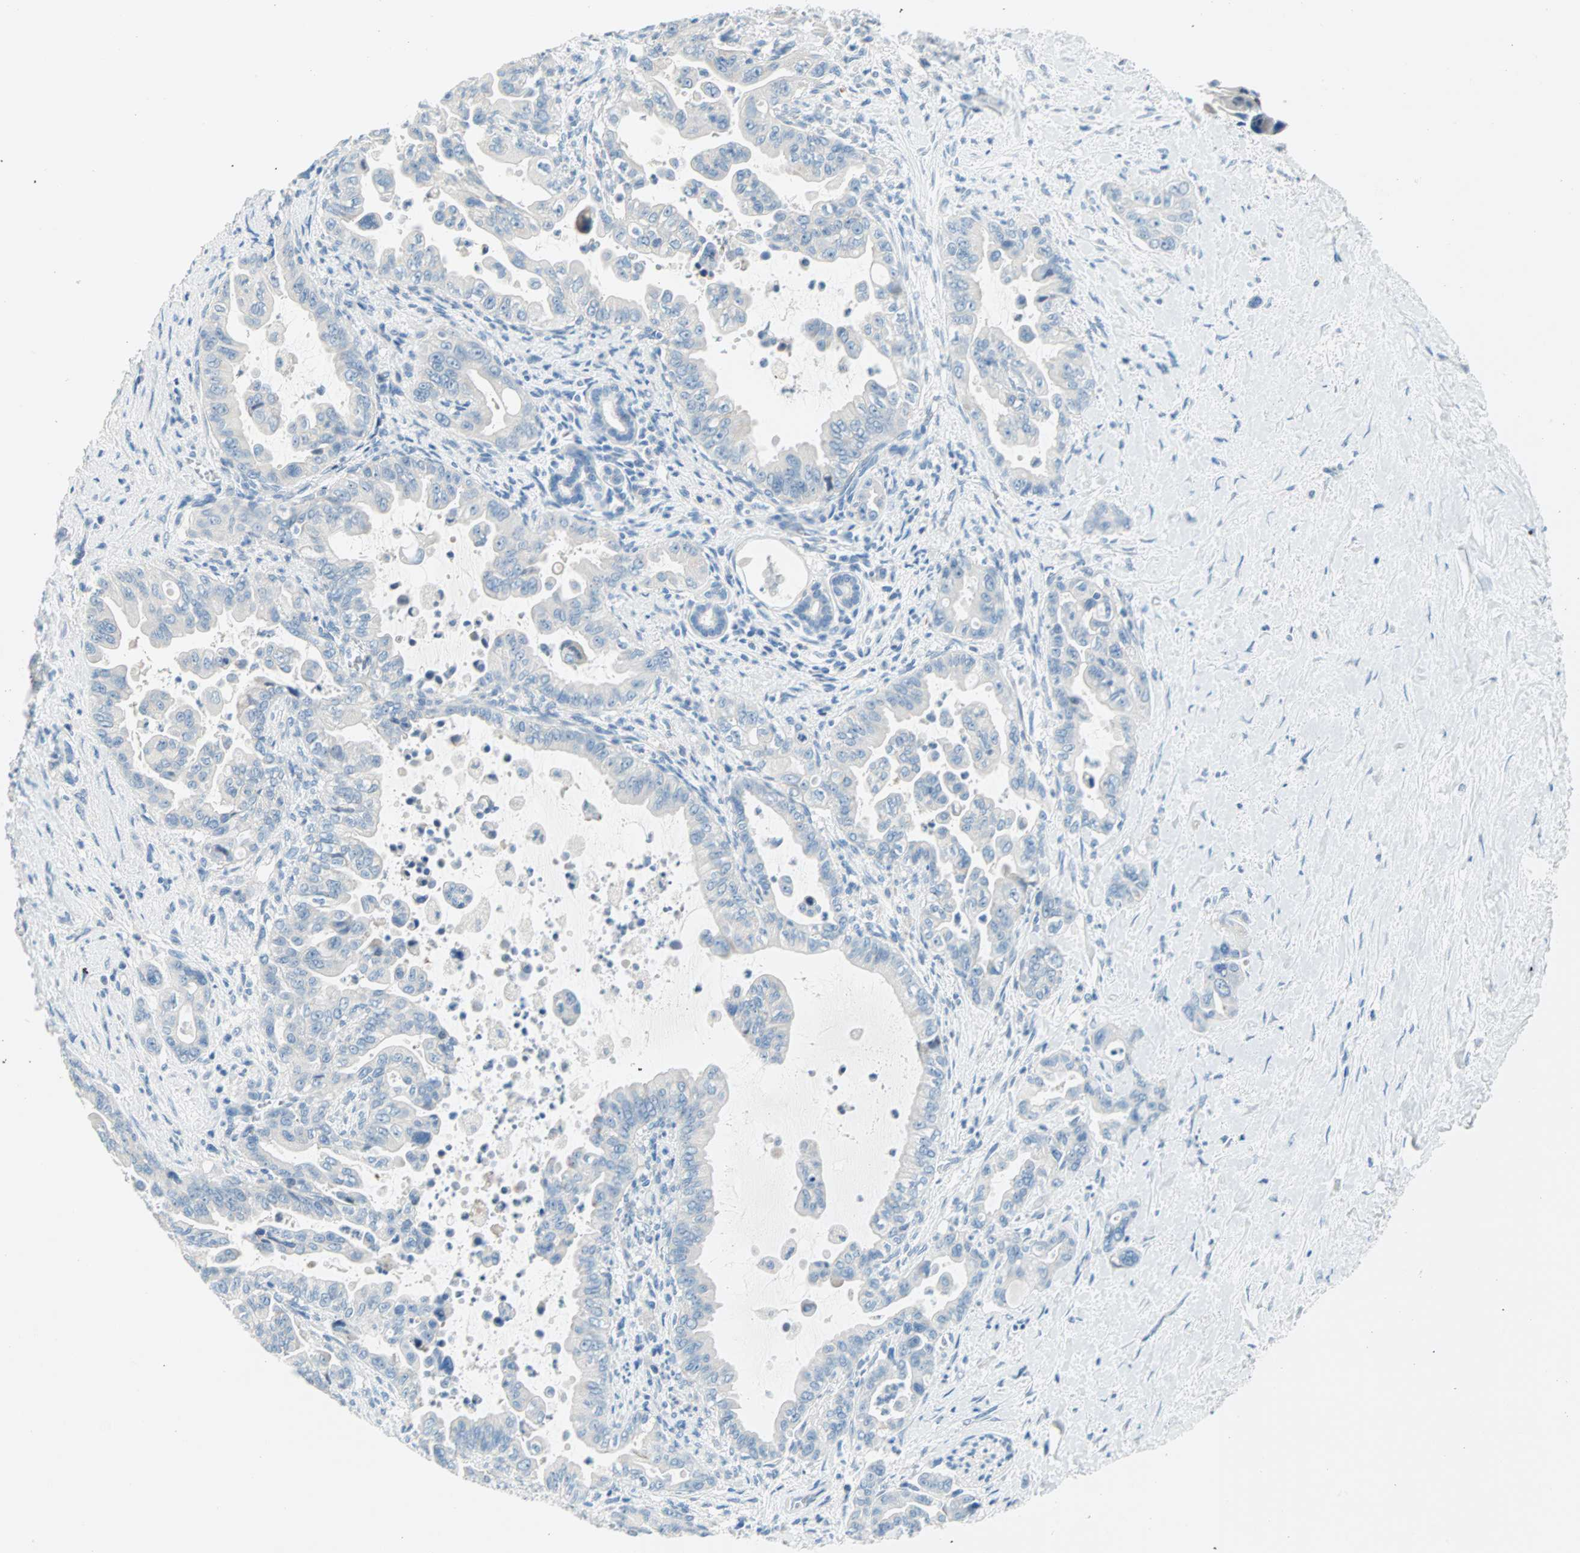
{"staining": {"intensity": "negative", "quantity": "none", "location": "none"}, "tissue": "pancreatic cancer", "cell_type": "Tumor cells", "image_type": "cancer", "snomed": [{"axis": "morphology", "description": "Adenocarcinoma, NOS"}, {"axis": "topography", "description": "Pancreas"}], "caption": "This is a micrograph of IHC staining of pancreatic cancer, which shows no positivity in tumor cells. (DAB immunohistochemistry (IHC) with hematoxylin counter stain).", "gene": "TMEM163", "patient": {"sex": "male", "age": 70}}